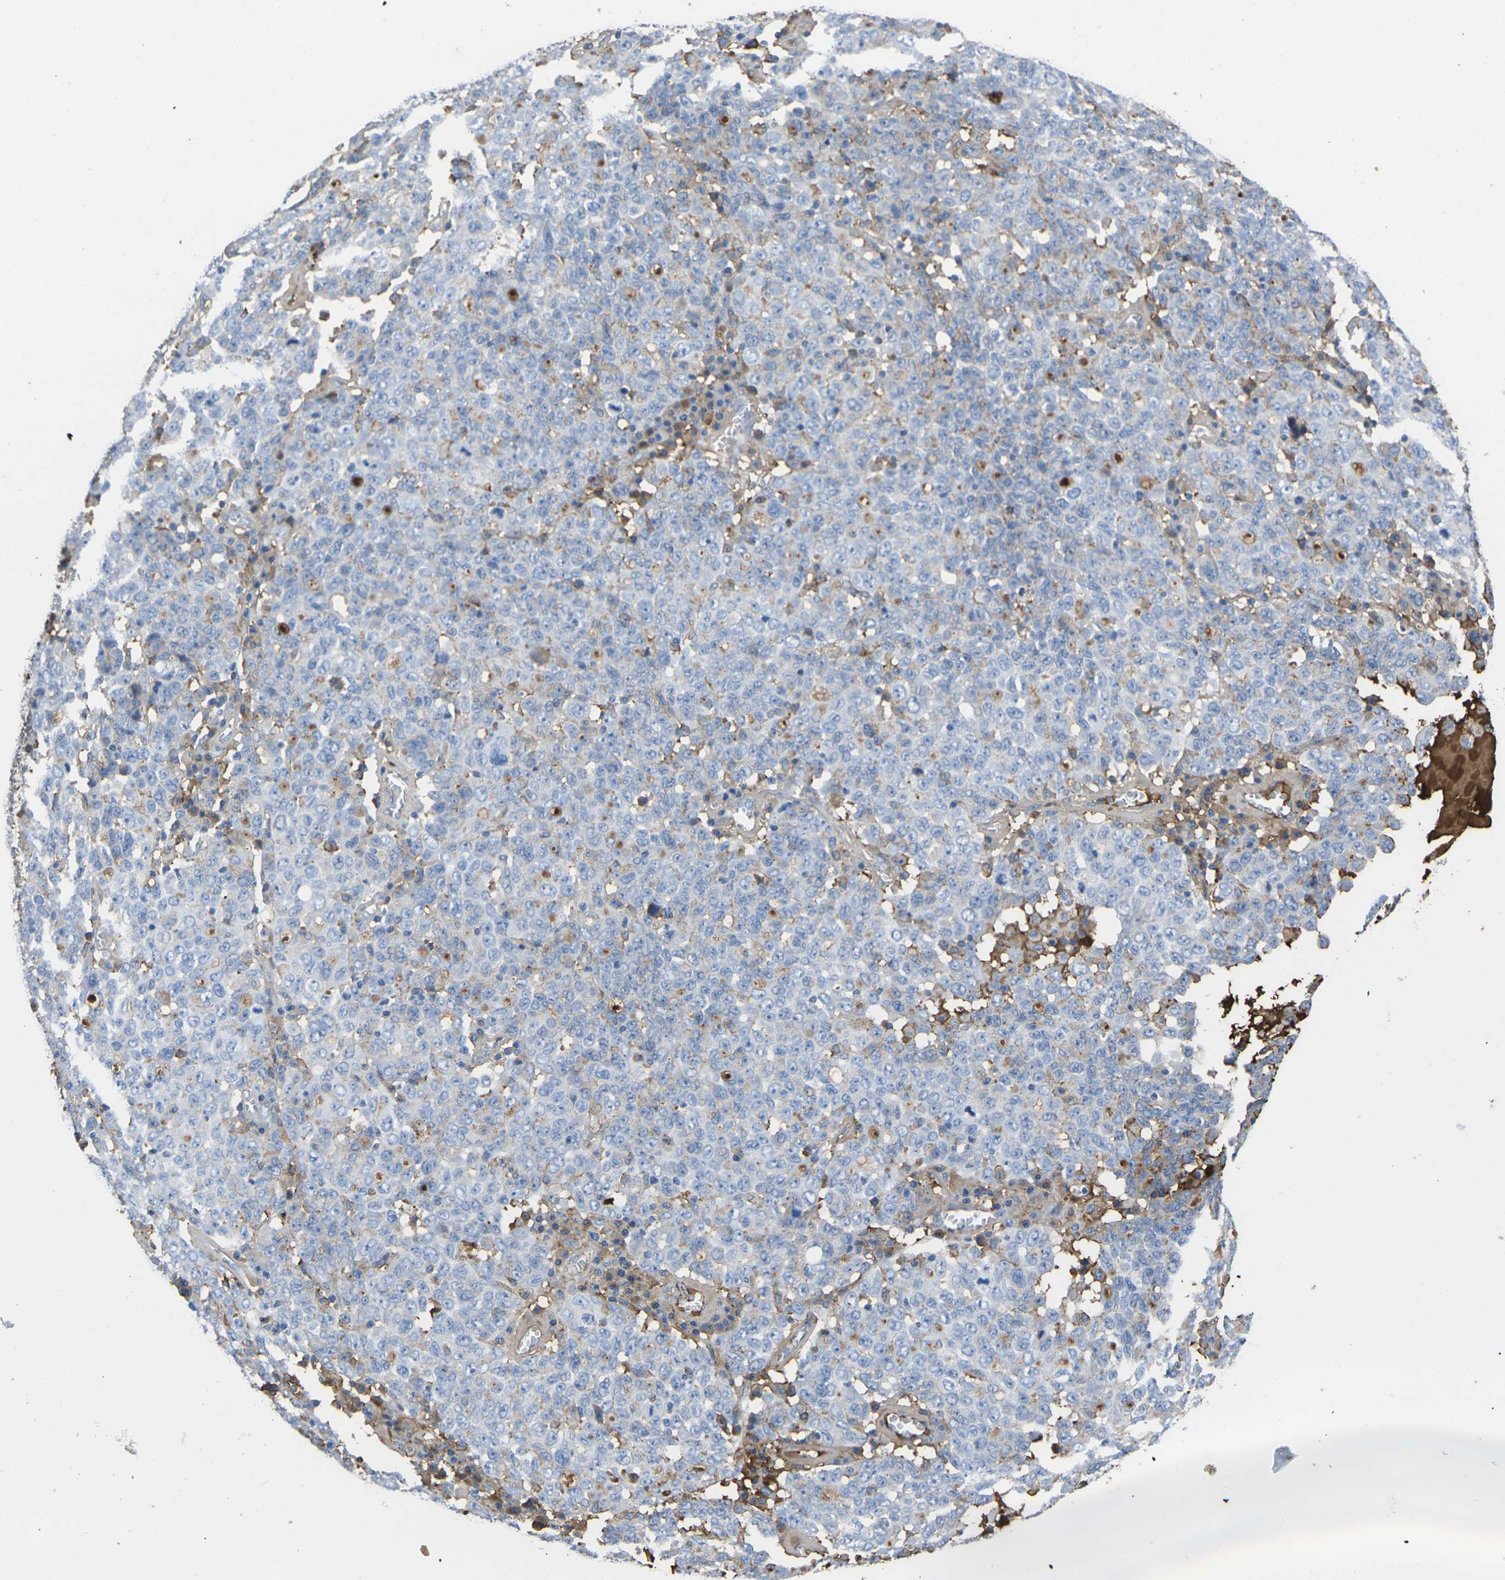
{"staining": {"intensity": "moderate", "quantity": "<25%", "location": "cytoplasmic/membranous"}, "tissue": "ovarian cancer", "cell_type": "Tumor cells", "image_type": "cancer", "snomed": [{"axis": "morphology", "description": "Carcinoma, endometroid"}, {"axis": "topography", "description": "Ovary"}], "caption": "A low amount of moderate cytoplasmic/membranous staining is present in approximately <25% of tumor cells in ovarian endometroid carcinoma tissue.", "gene": "GREM2", "patient": {"sex": "female", "age": 62}}